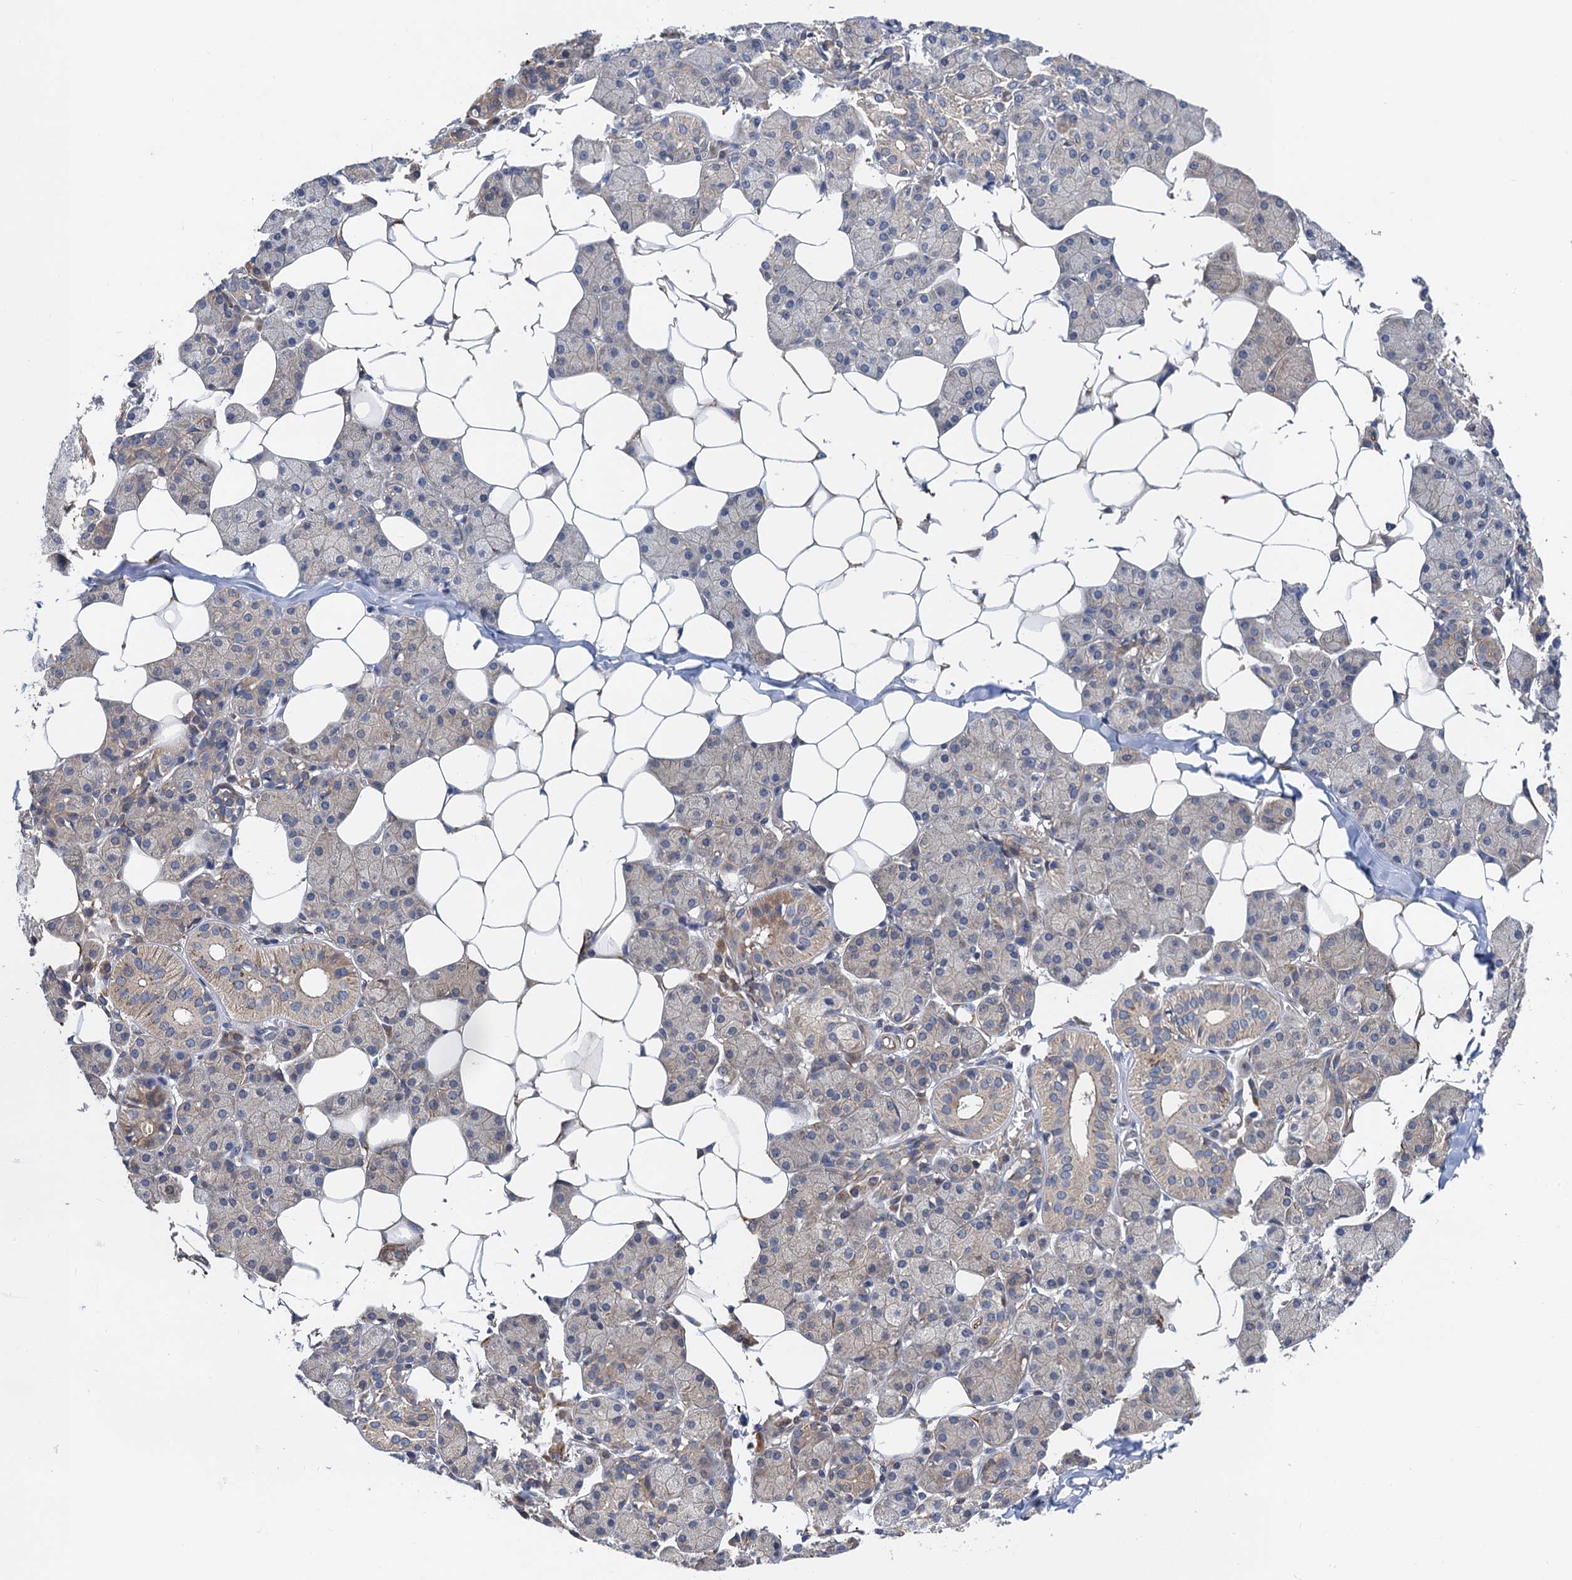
{"staining": {"intensity": "weak", "quantity": "25%-75%", "location": "cytoplasmic/membranous"}, "tissue": "salivary gland", "cell_type": "Glandular cells", "image_type": "normal", "snomed": [{"axis": "morphology", "description": "Normal tissue, NOS"}, {"axis": "topography", "description": "Salivary gland"}], "caption": "Protein analysis of benign salivary gland exhibits weak cytoplasmic/membranous positivity in approximately 25%-75% of glandular cells. The protein of interest is stained brown, and the nuclei are stained in blue (DAB IHC with brightfield microscopy, high magnification).", "gene": "PJA2", "patient": {"sex": "female", "age": 33}}